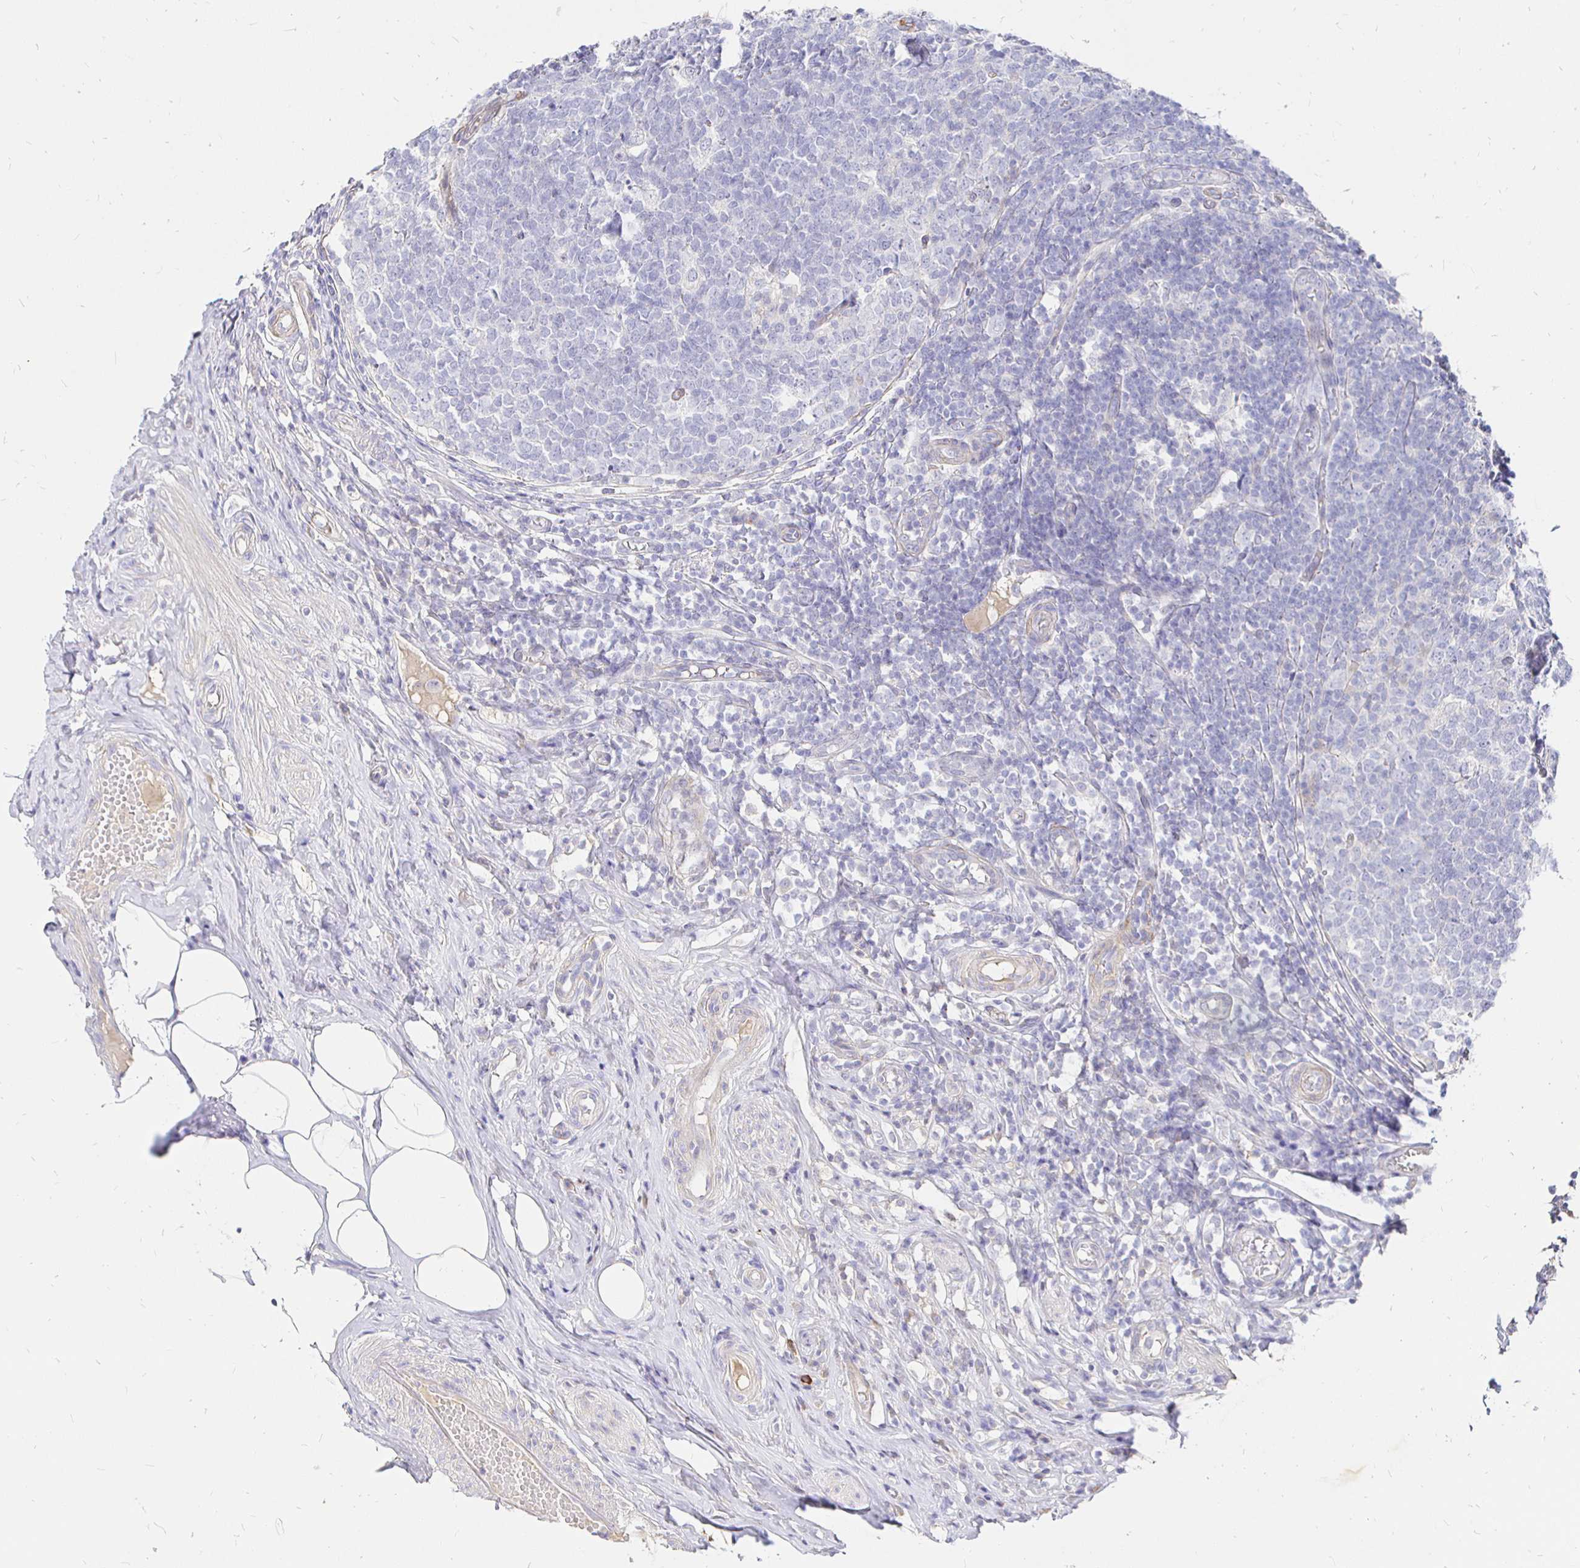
{"staining": {"intensity": "moderate", "quantity": "<25%", "location": "cytoplasmic/membranous"}, "tissue": "appendix", "cell_type": "Glandular cells", "image_type": "normal", "snomed": [{"axis": "morphology", "description": "Normal tissue, NOS"}, {"axis": "topography", "description": "Appendix"}], "caption": "This micrograph exhibits immunohistochemistry (IHC) staining of unremarkable appendix, with low moderate cytoplasmic/membranous positivity in approximately <25% of glandular cells.", "gene": "PALM2AKAP2", "patient": {"sex": "male", "age": 18}}